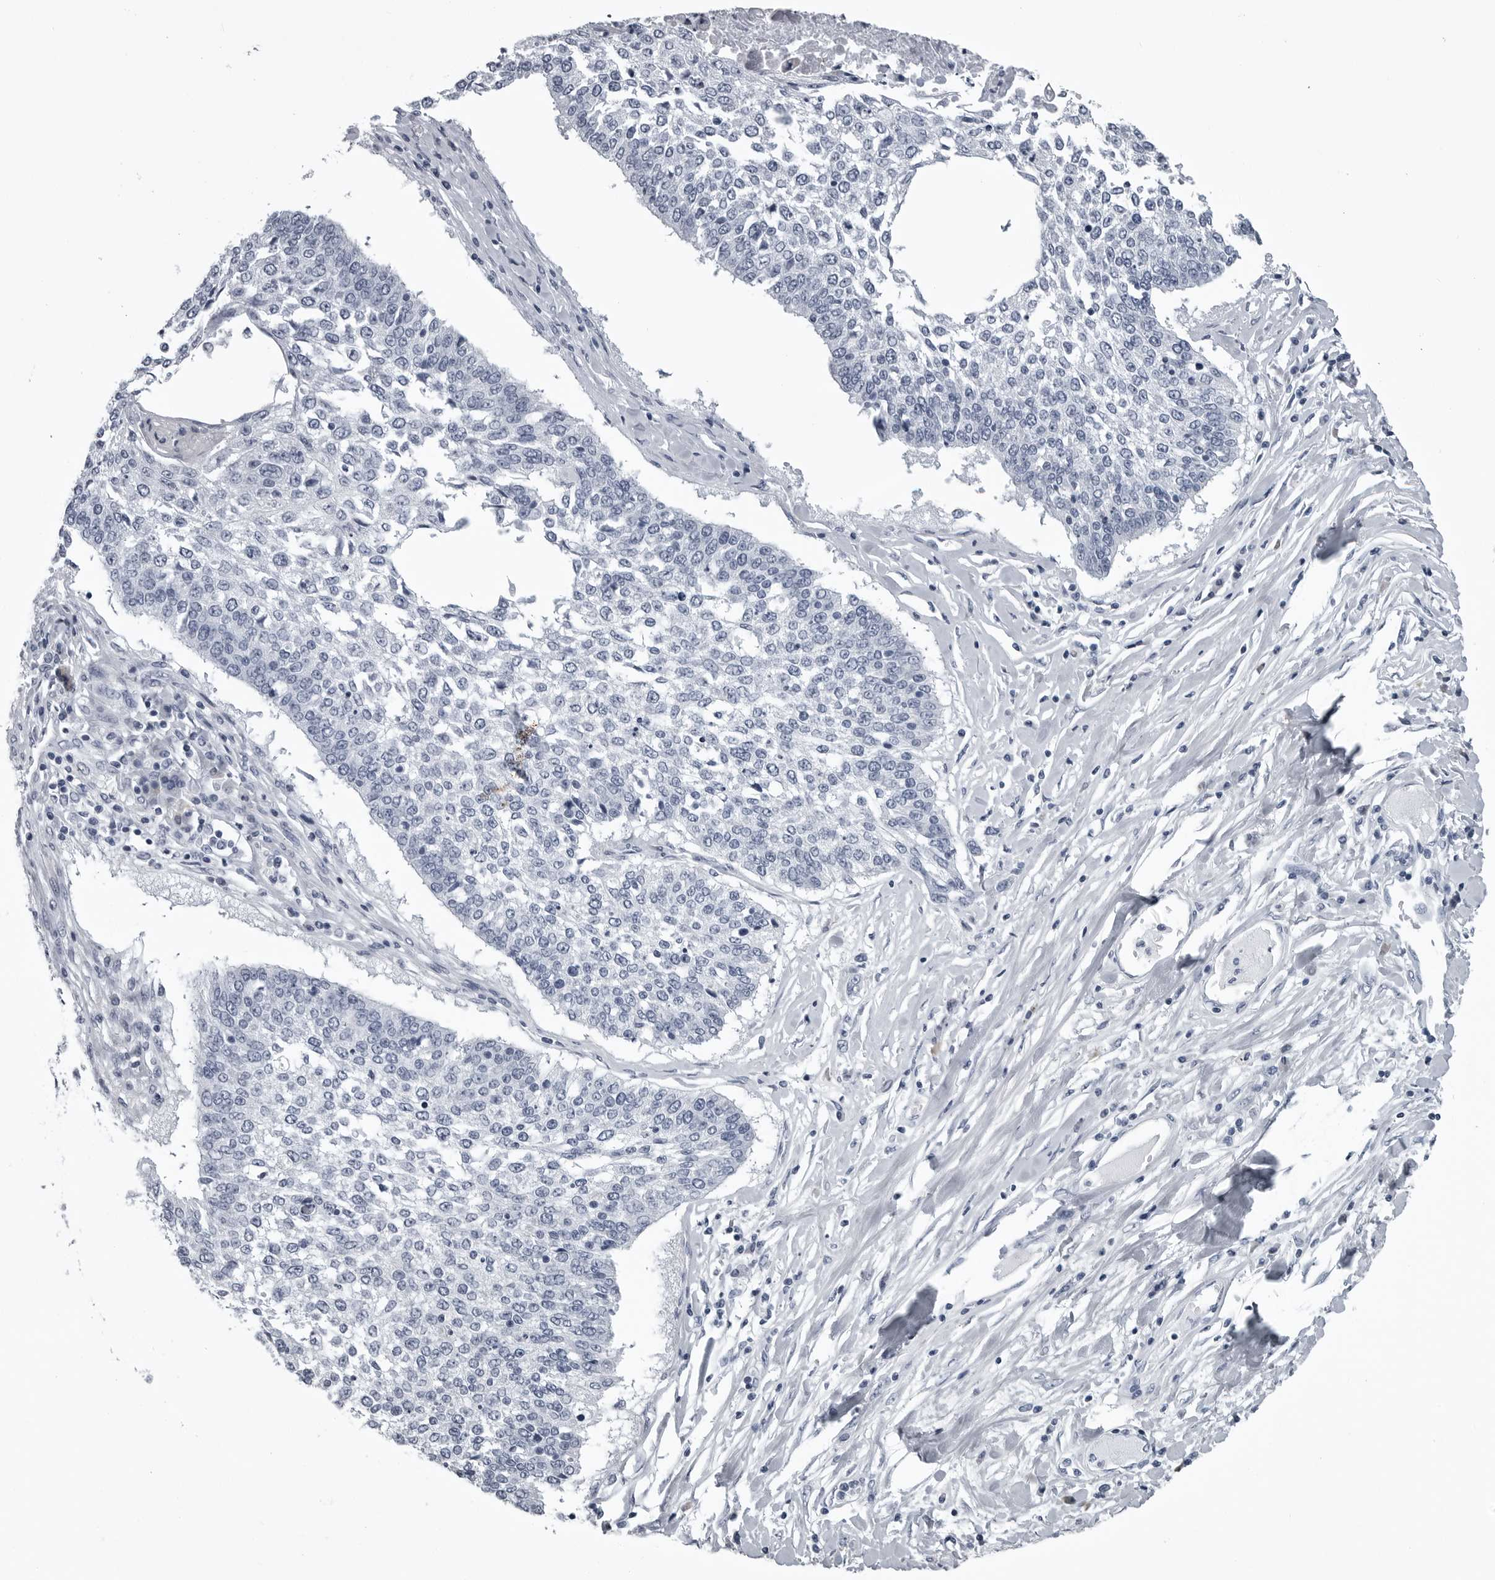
{"staining": {"intensity": "negative", "quantity": "none", "location": "none"}, "tissue": "lung cancer", "cell_type": "Tumor cells", "image_type": "cancer", "snomed": [{"axis": "morphology", "description": "Normal tissue, NOS"}, {"axis": "morphology", "description": "Squamous cell carcinoma, NOS"}, {"axis": "topography", "description": "Cartilage tissue"}, {"axis": "topography", "description": "Bronchus"}, {"axis": "topography", "description": "Lung"}, {"axis": "topography", "description": "Peripheral nerve tissue"}], "caption": "Immunohistochemical staining of lung squamous cell carcinoma reveals no significant staining in tumor cells.", "gene": "MYOC", "patient": {"sex": "female", "age": 49}}